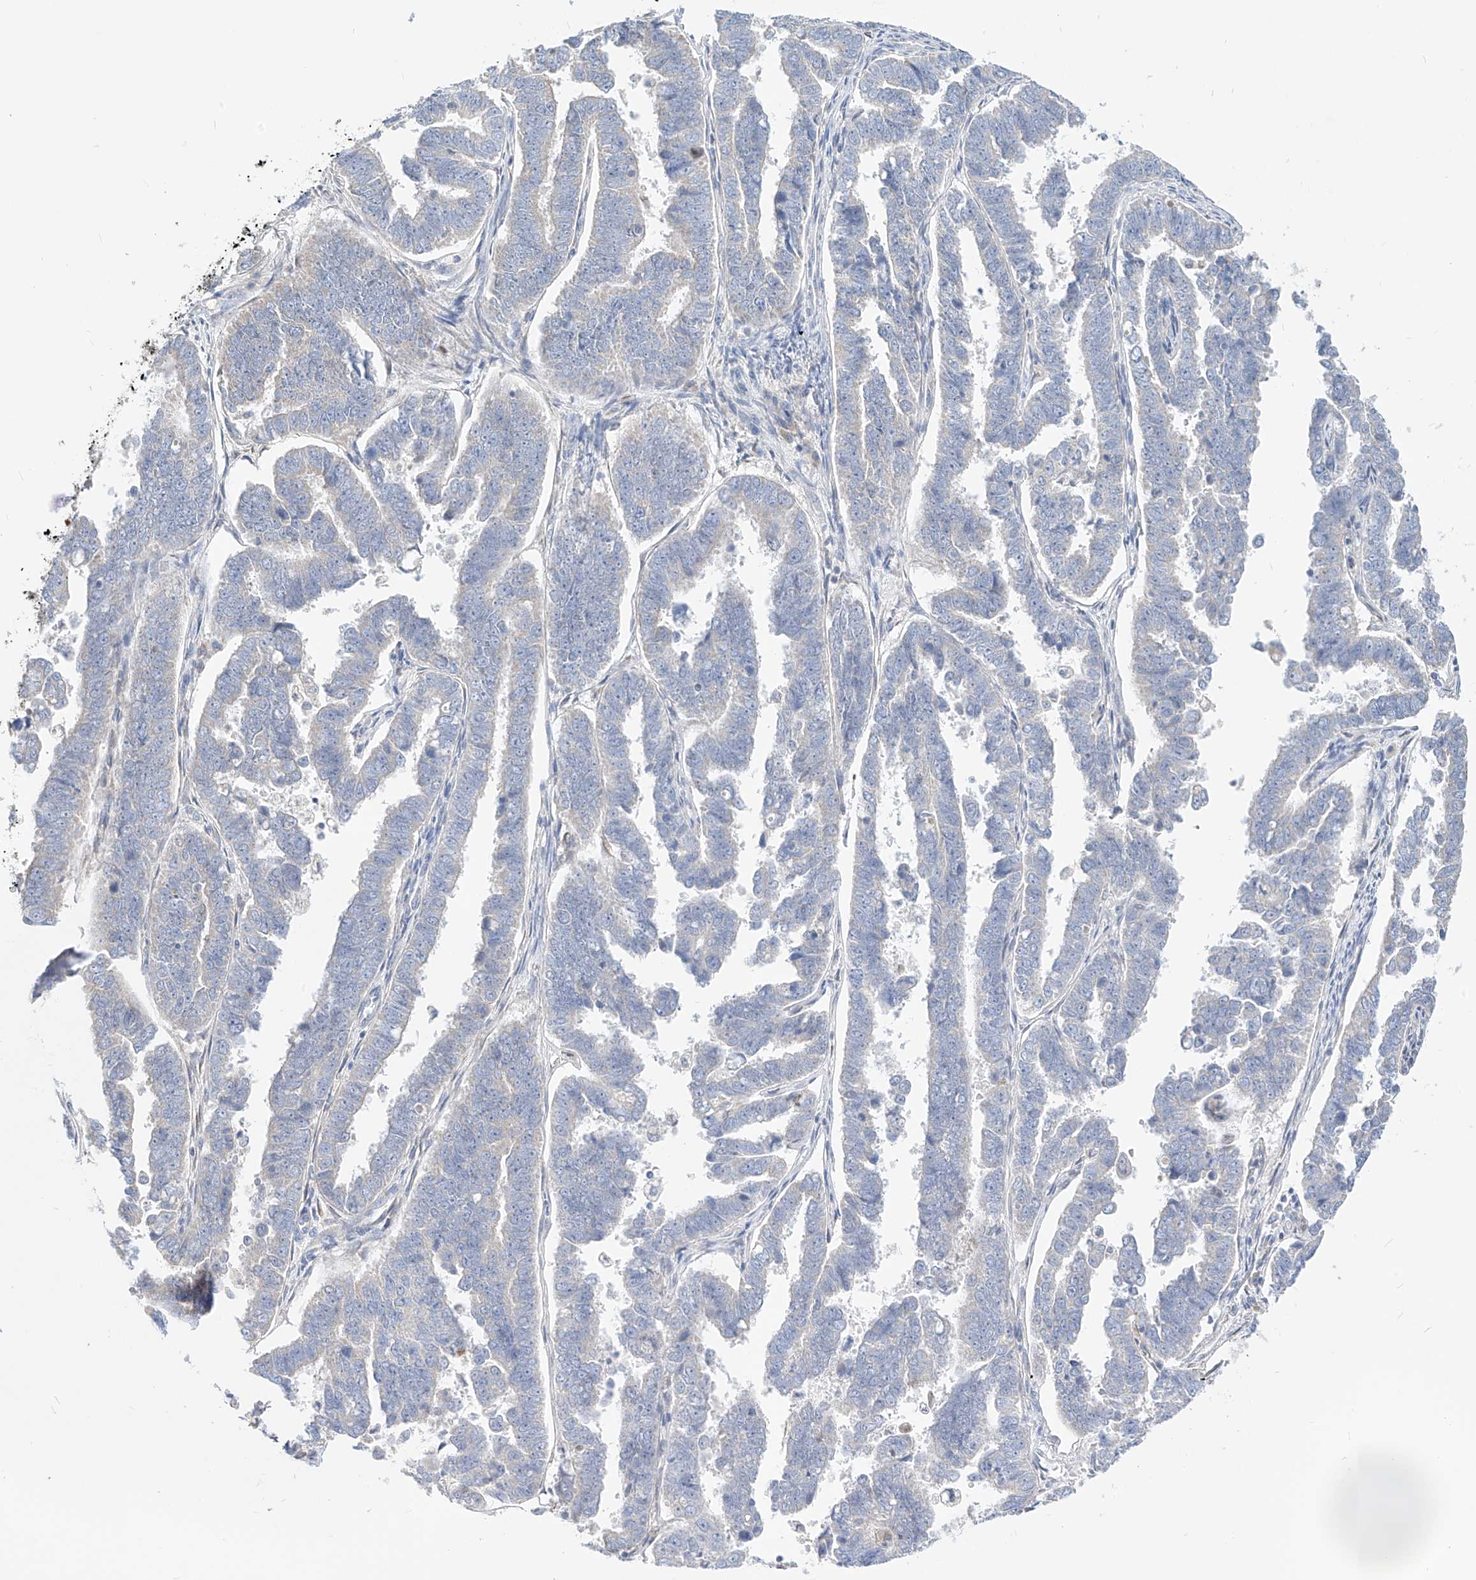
{"staining": {"intensity": "negative", "quantity": "none", "location": "none"}, "tissue": "endometrial cancer", "cell_type": "Tumor cells", "image_type": "cancer", "snomed": [{"axis": "morphology", "description": "Adenocarcinoma, NOS"}, {"axis": "topography", "description": "Endometrium"}], "caption": "Immunohistochemistry photomicrograph of neoplastic tissue: human adenocarcinoma (endometrial) stained with DAB exhibits no significant protein positivity in tumor cells.", "gene": "RASA2", "patient": {"sex": "female", "age": 75}}